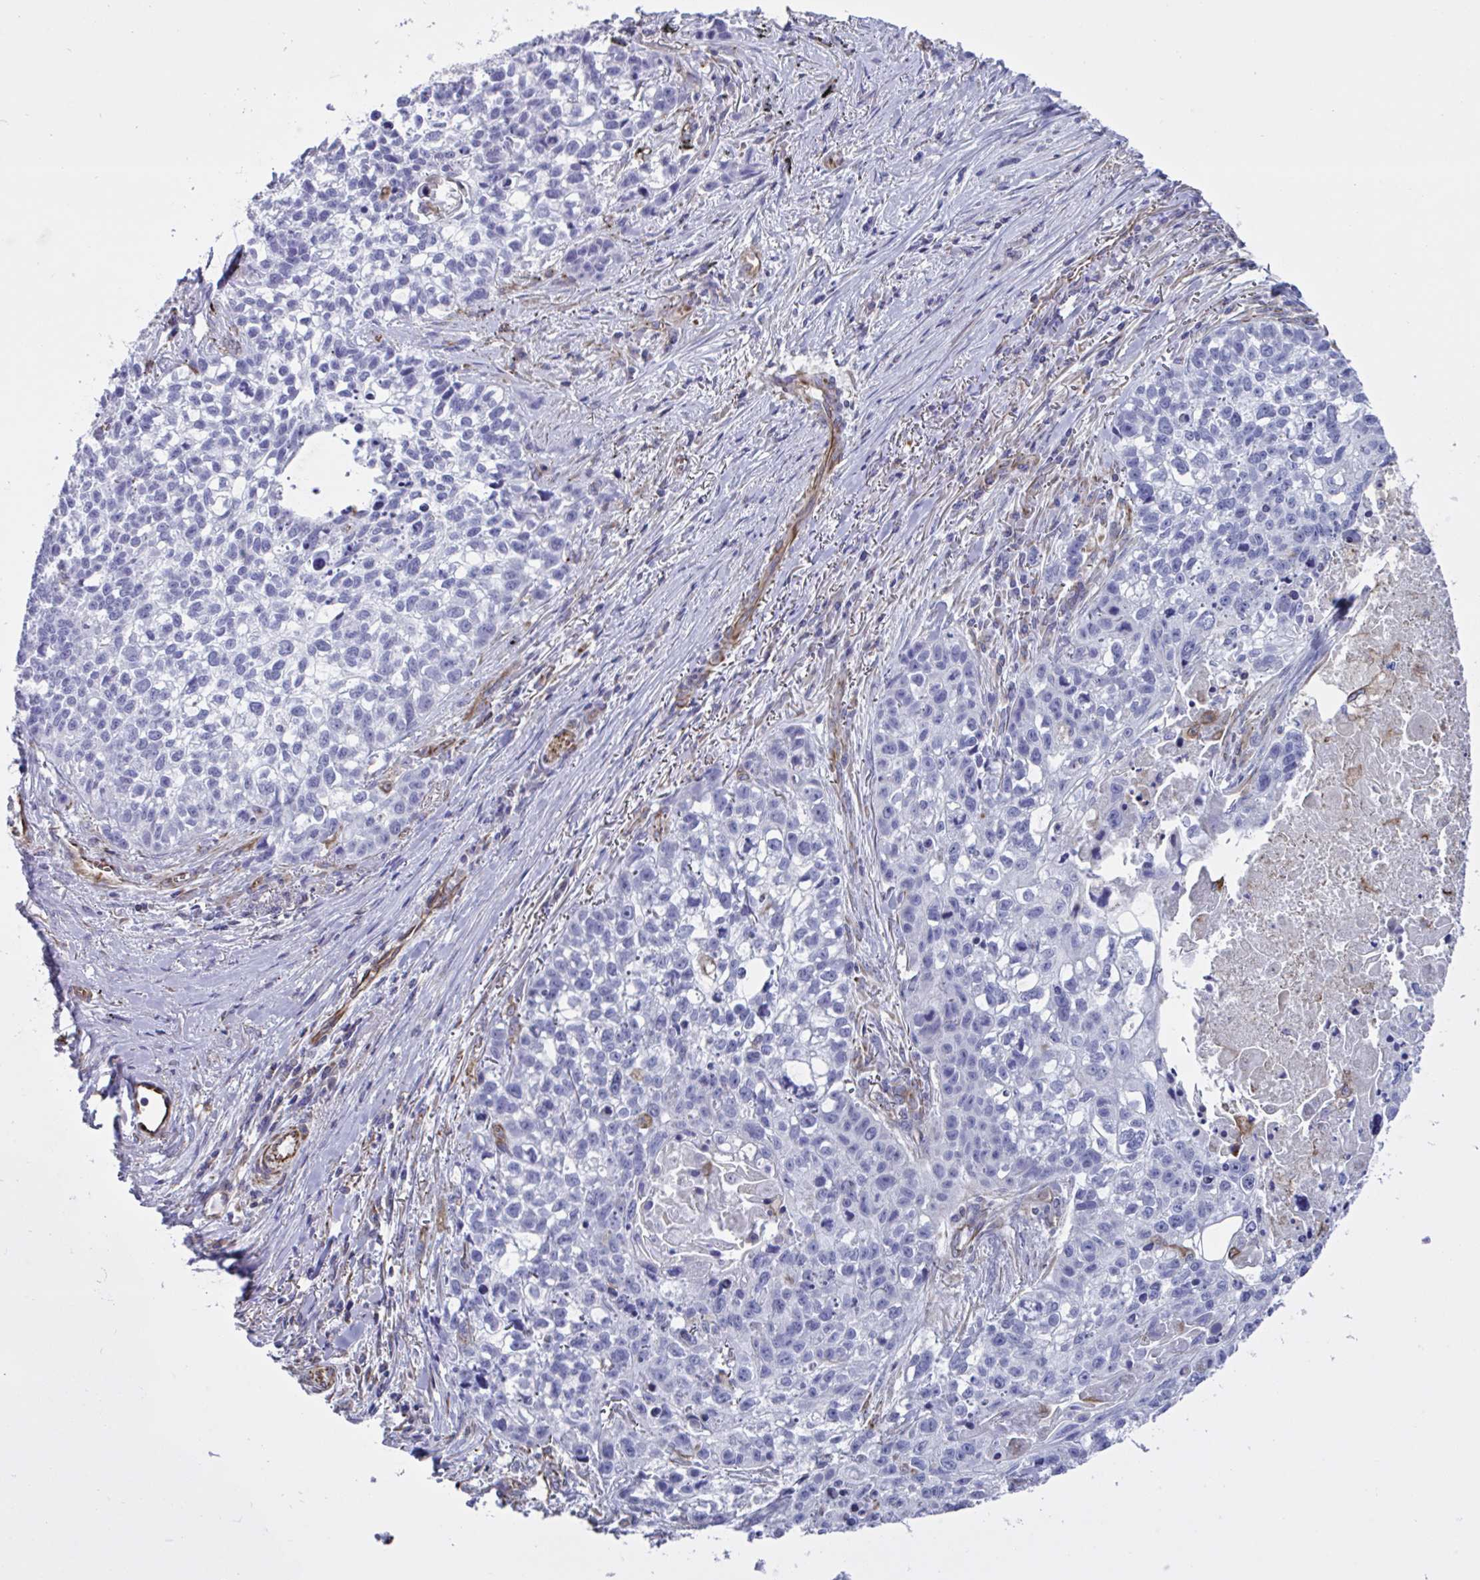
{"staining": {"intensity": "negative", "quantity": "none", "location": "none"}, "tissue": "lung cancer", "cell_type": "Tumor cells", "image_type": "cancer", "snomed": [{"axis": "morphology", "description": "Squamous cell carcinoma, NOS"}, {"axis": "topography", "description": "Lung"}], "caption": "This histopathology image is of lung cancer (squamous cell carcinoma) stained with immunohistochemistry (IHC) to label a protein in brown with the nuclei are counter-stained blue. There is no expression in tumor cells.", "gene": "TMEM86B", "patient": {"sex": "male", "age": 74}}